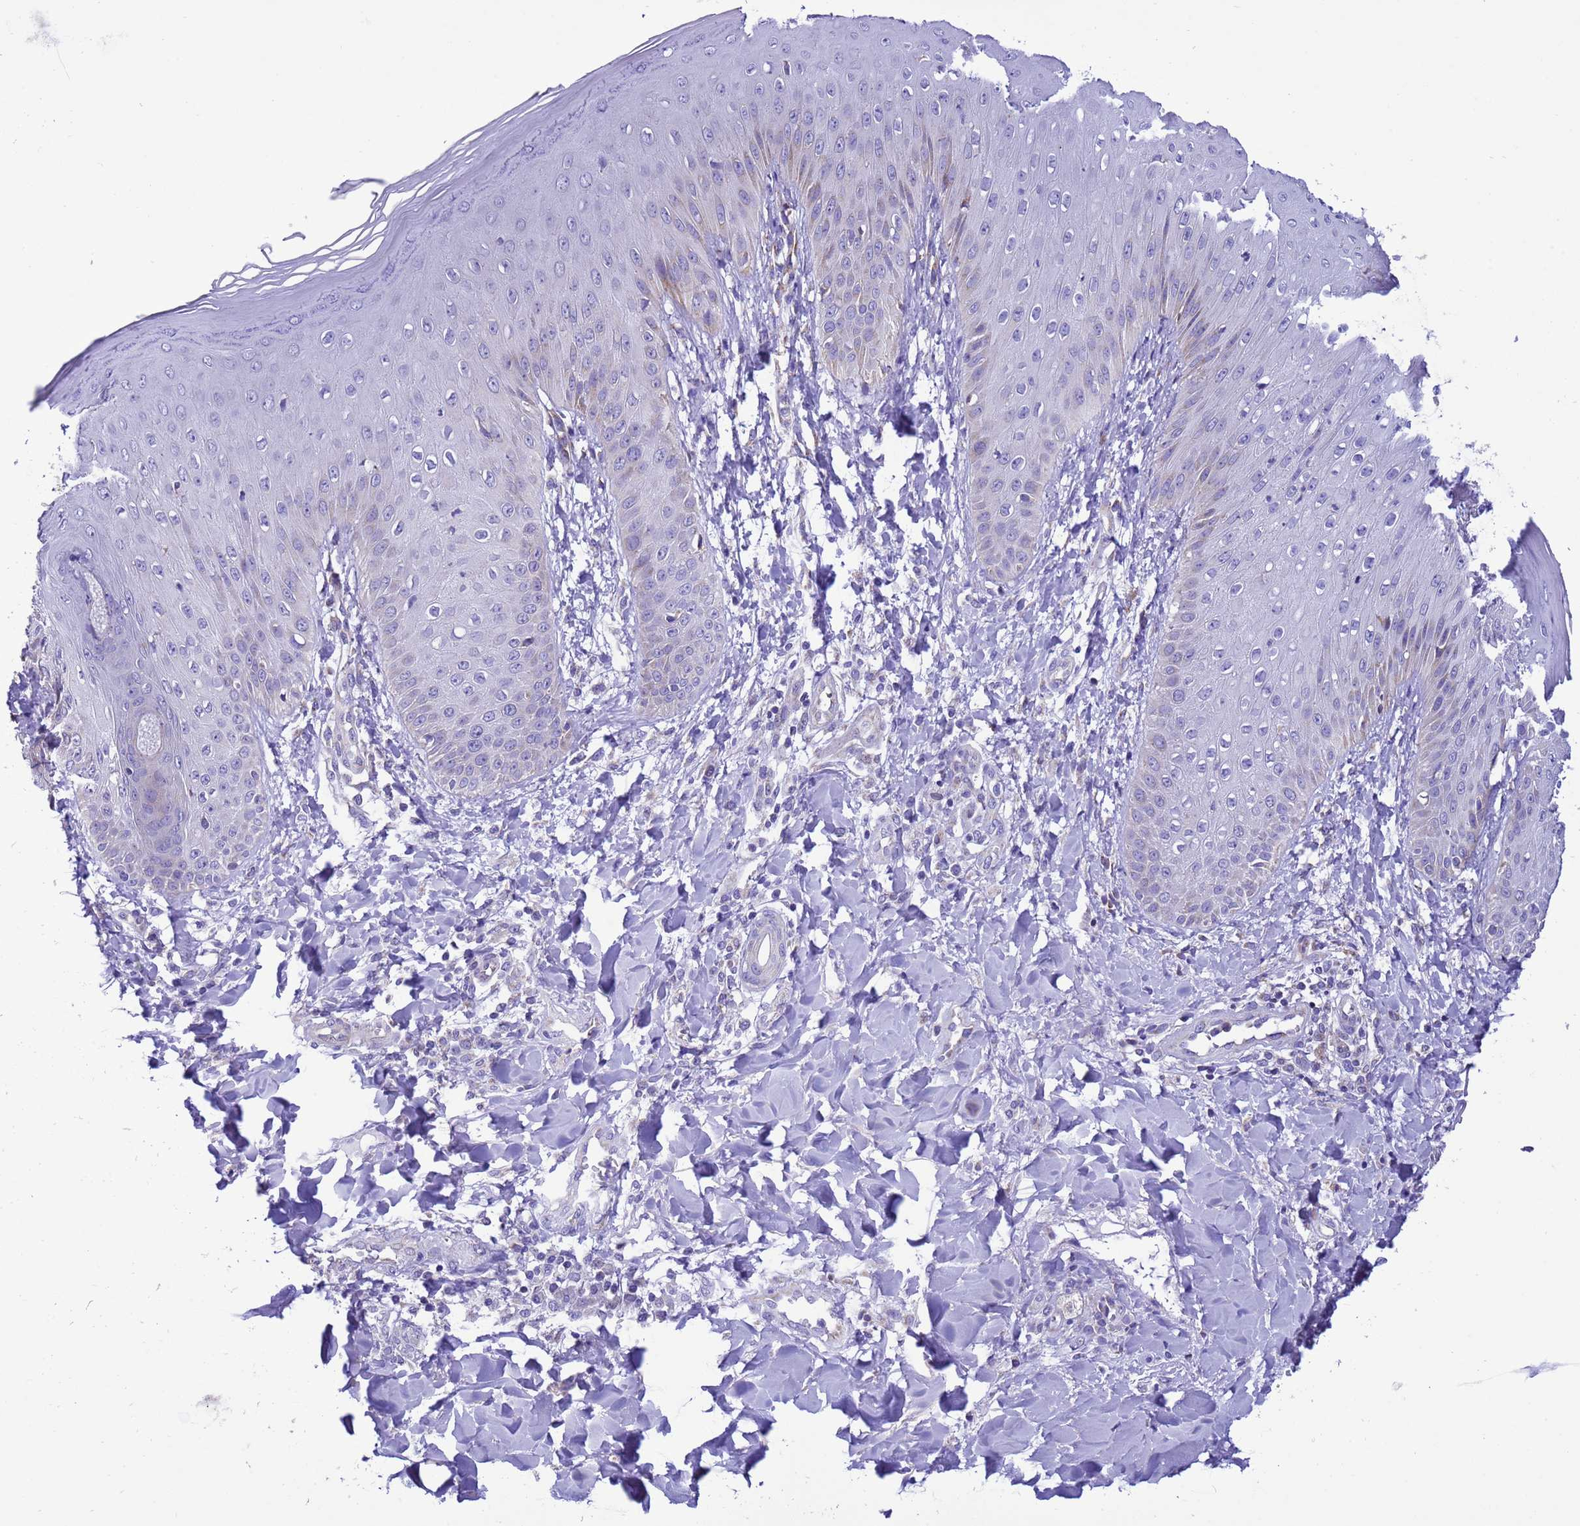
{"staining": {"intensity": "weak", "quantity": "<25%", "location": "cytoplasmic/membranous"}, "tissue": "skin", "cell_type": "Epidermal cells", "image_type": "normal", "snomed": [{"axis": "morphology", "description": "Normal tissue, NOS"}, {"axis": "morphology", "description": "Inflammation, NOS"}, {"axis": "topography", "description": "Soft tissue"}, {"axis": "topography", "description": "Anal"}], "caption": "IHC of normal human skin demonstrates no staining in epidermal cells.", "gene": "CCDC191", "patient": {"sex": "female", "age": 15}}